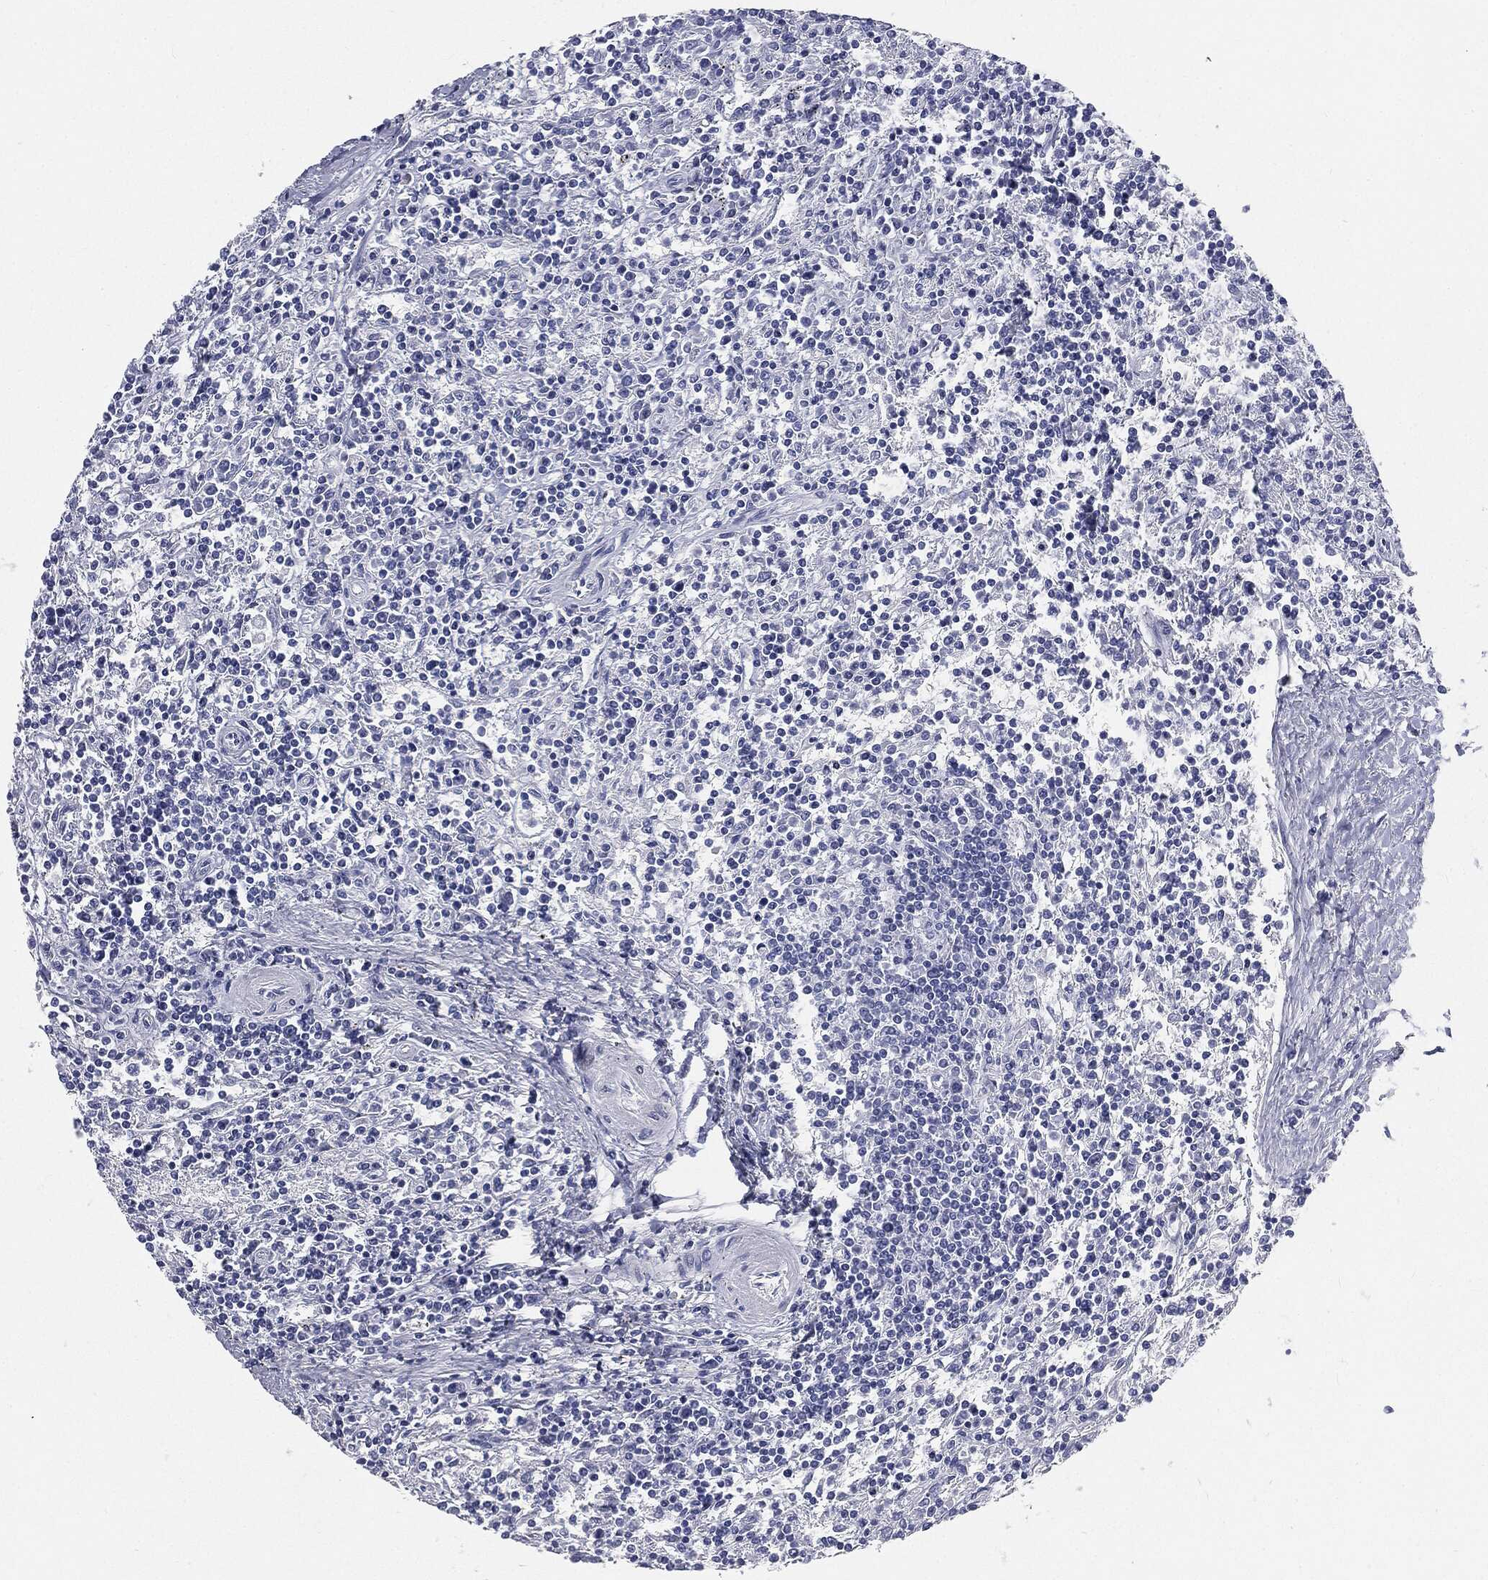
{"staining": {"intensity": "negative", "quantity": "none", "location": "none"}, "tissue": "lymphoma", "cell_type": "Tumor cells", "image_type": "cancer", "snomed": [{"axis": "morphology", "description": "Malignant lymphoma, non-Hodgkin's type, Low grade"}, {"axis": "topography", "description": "Spleen"}], "caption": "An image of human malignant lymphoma, non-Hodgkin's type (low-grade) is negative for staining in tumor cells. The staining was performed using DAB (3,3'-diaminobenzidine) to visualize the protein expression in brown, while the nuclei were stained in blue with hematoxylin (Magnification: 20x).", "gene": "CUZD1", "patient": {"sex": "male", "age": 62}}